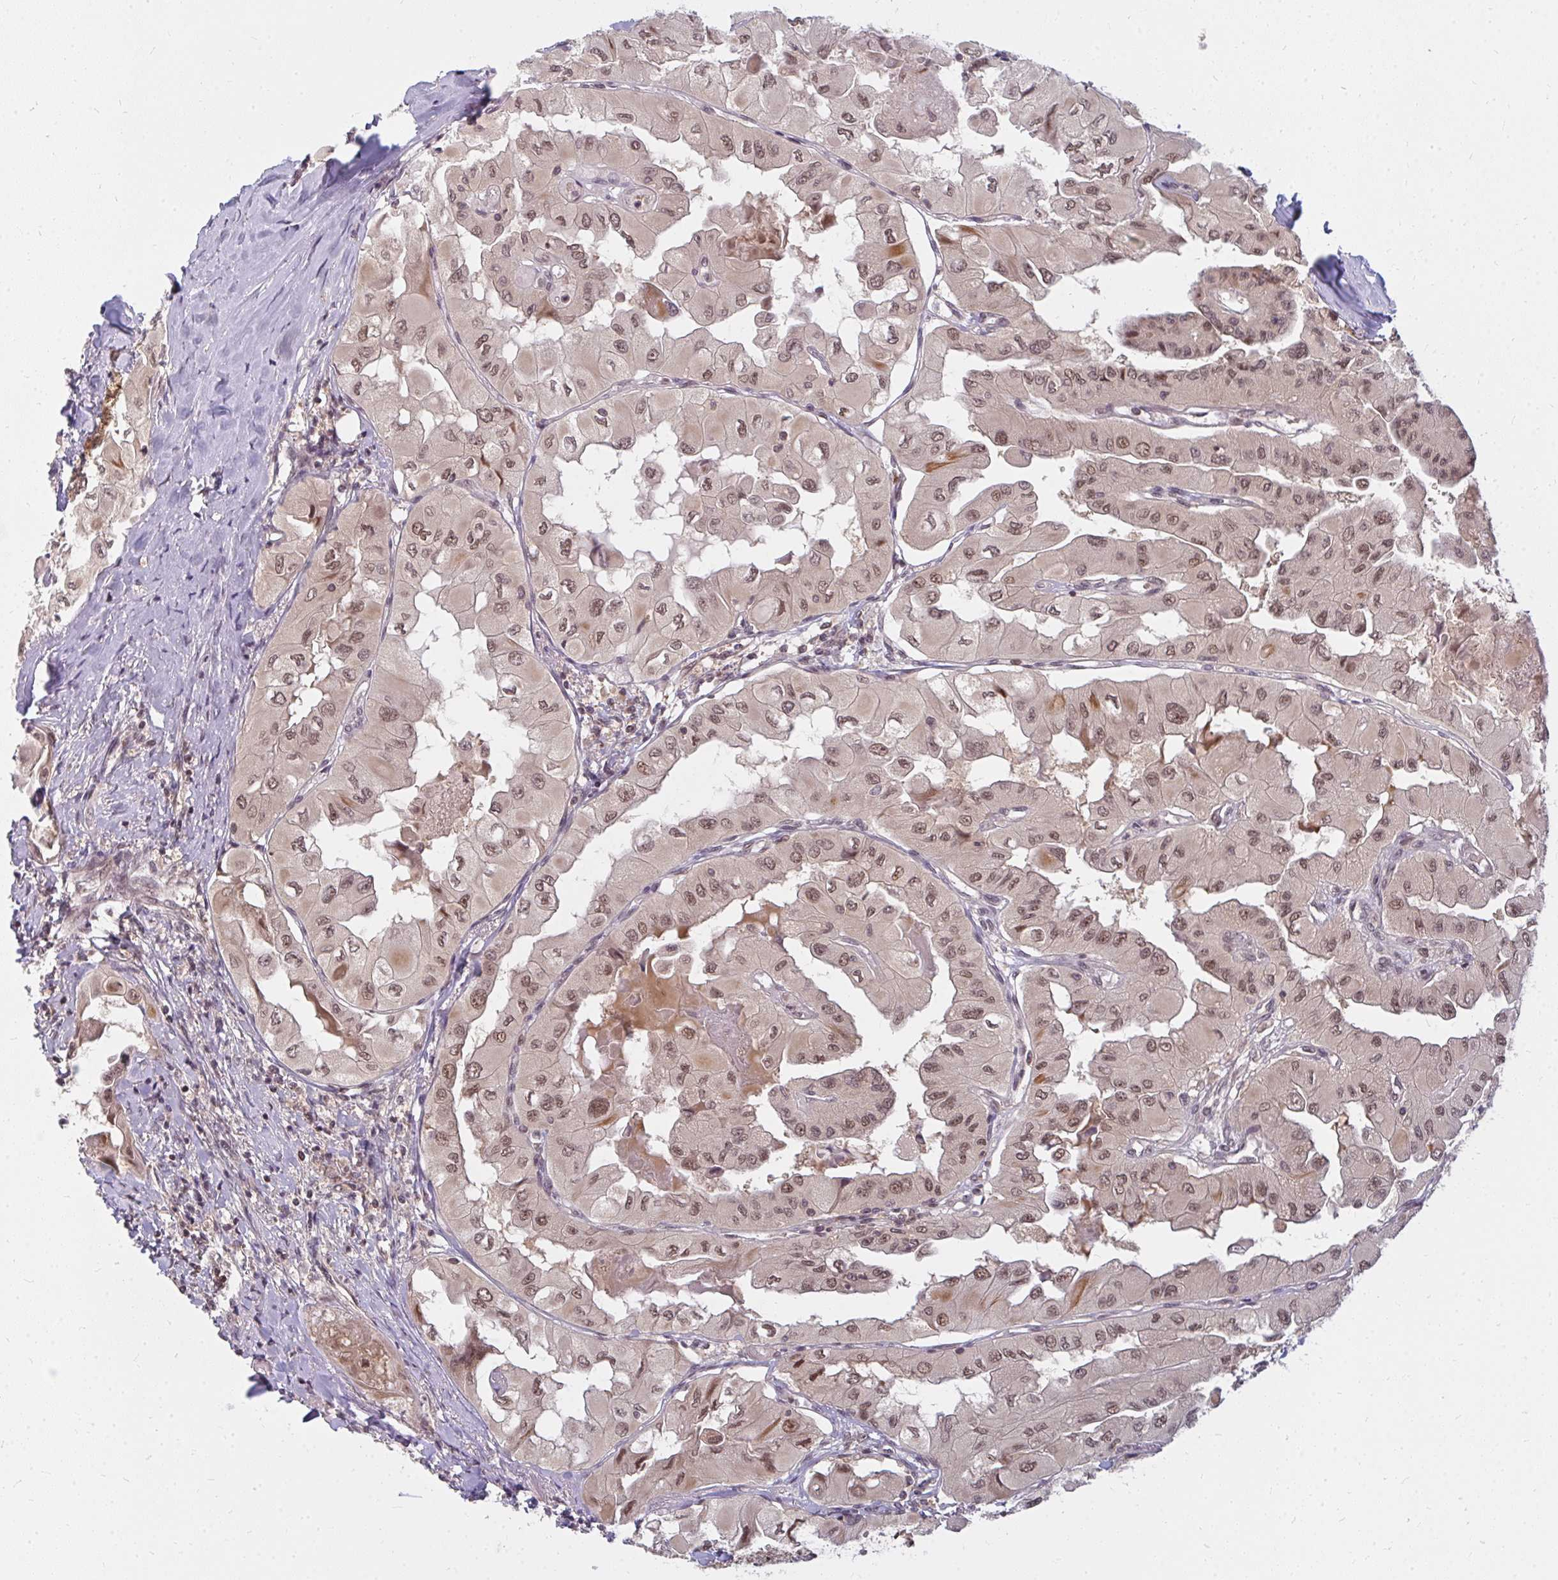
{"staining": {"intensity": "moderate", "quantity": ">75%", "location": "nuclear"}, "tissue": "thyroid cancer", "cell_type": "Tumor cells", "image_type": "cancer", "snomed": [{"axis": "morphology", "description": "Normal tissue, NOS"}, {"axis": "morphology", "description": "Papillary adenocarcinoma, NOS"}, {"axis": "topography", "description": "Thyroid gland"}], "caption": "Protein staining of thyroid cancer (papillary adenocarcinoma) tissue reveals moderate nuclear positivity in about >75% of tumor cells.", "gene": "GTF3C6", "patient": {"sex": "female", "age": 59}}